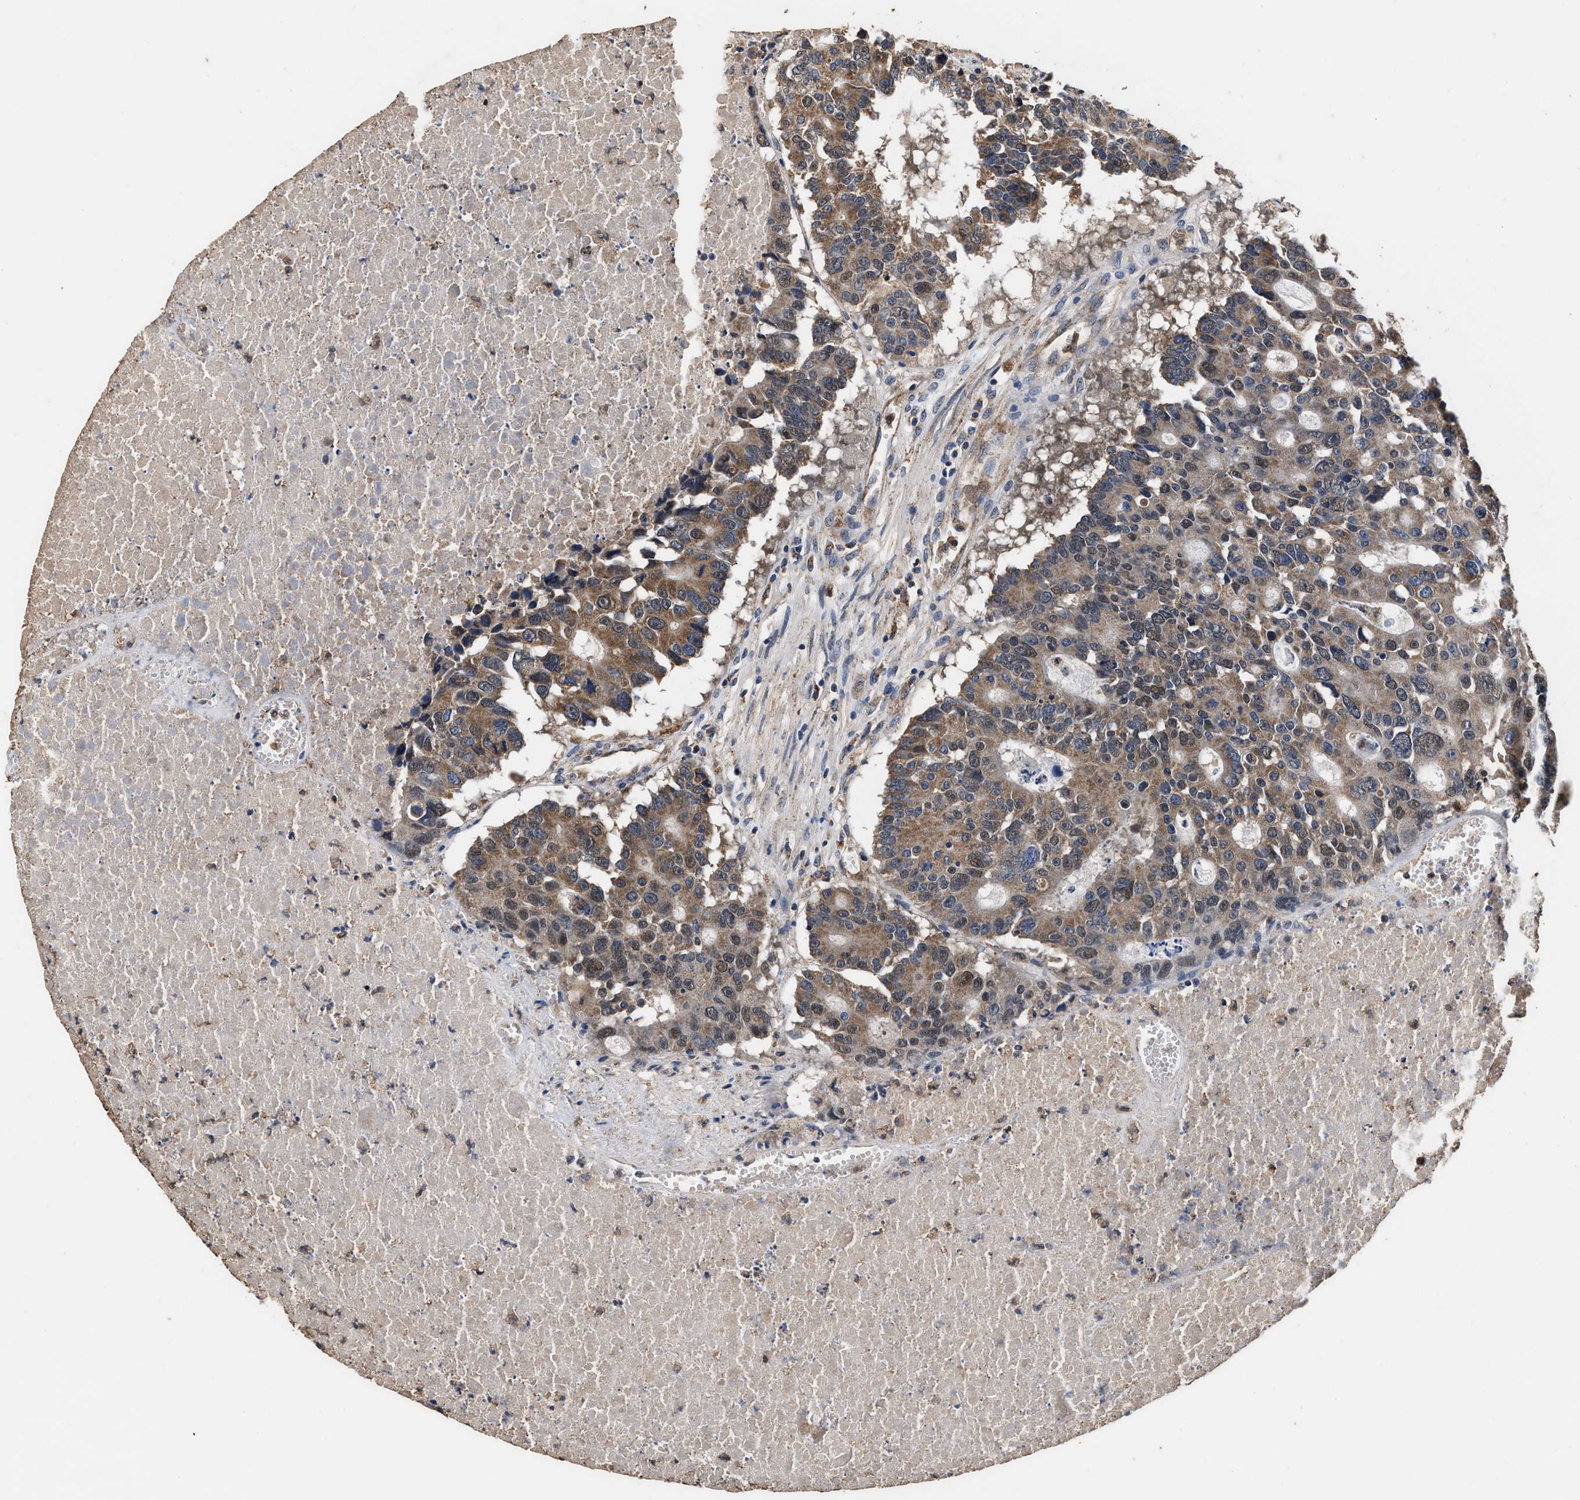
{"staining": {"intensity": "moderate", "quantity": ">75%", "location": "cytoplasmic/membranous"}, "tissue": "colorectal cancer", "cell_type": "Tumor cells", "image_type": "cancer", "snomed": [{"axis": "morphology", "description": "Adenocarcinoma, NOS"}, {"axis": "topography", "description": "Colon"}], "caption": "Immunohistochemistry staining of colorectal adenocarcinoma, which reveals medium levels of moderate cytoplasmic/membranous staining in approximately >75% of tumor cells indicating moderate cytoplasmic/membranous protein positivity. The staining was performed using DAB (3,3'-diaminobenzidine) (brown) for protein detection and nuclei were counterstained in hematoxylin (blue).", "gene": "ACLY", "patient": {"sex": "male", "age": 87}}